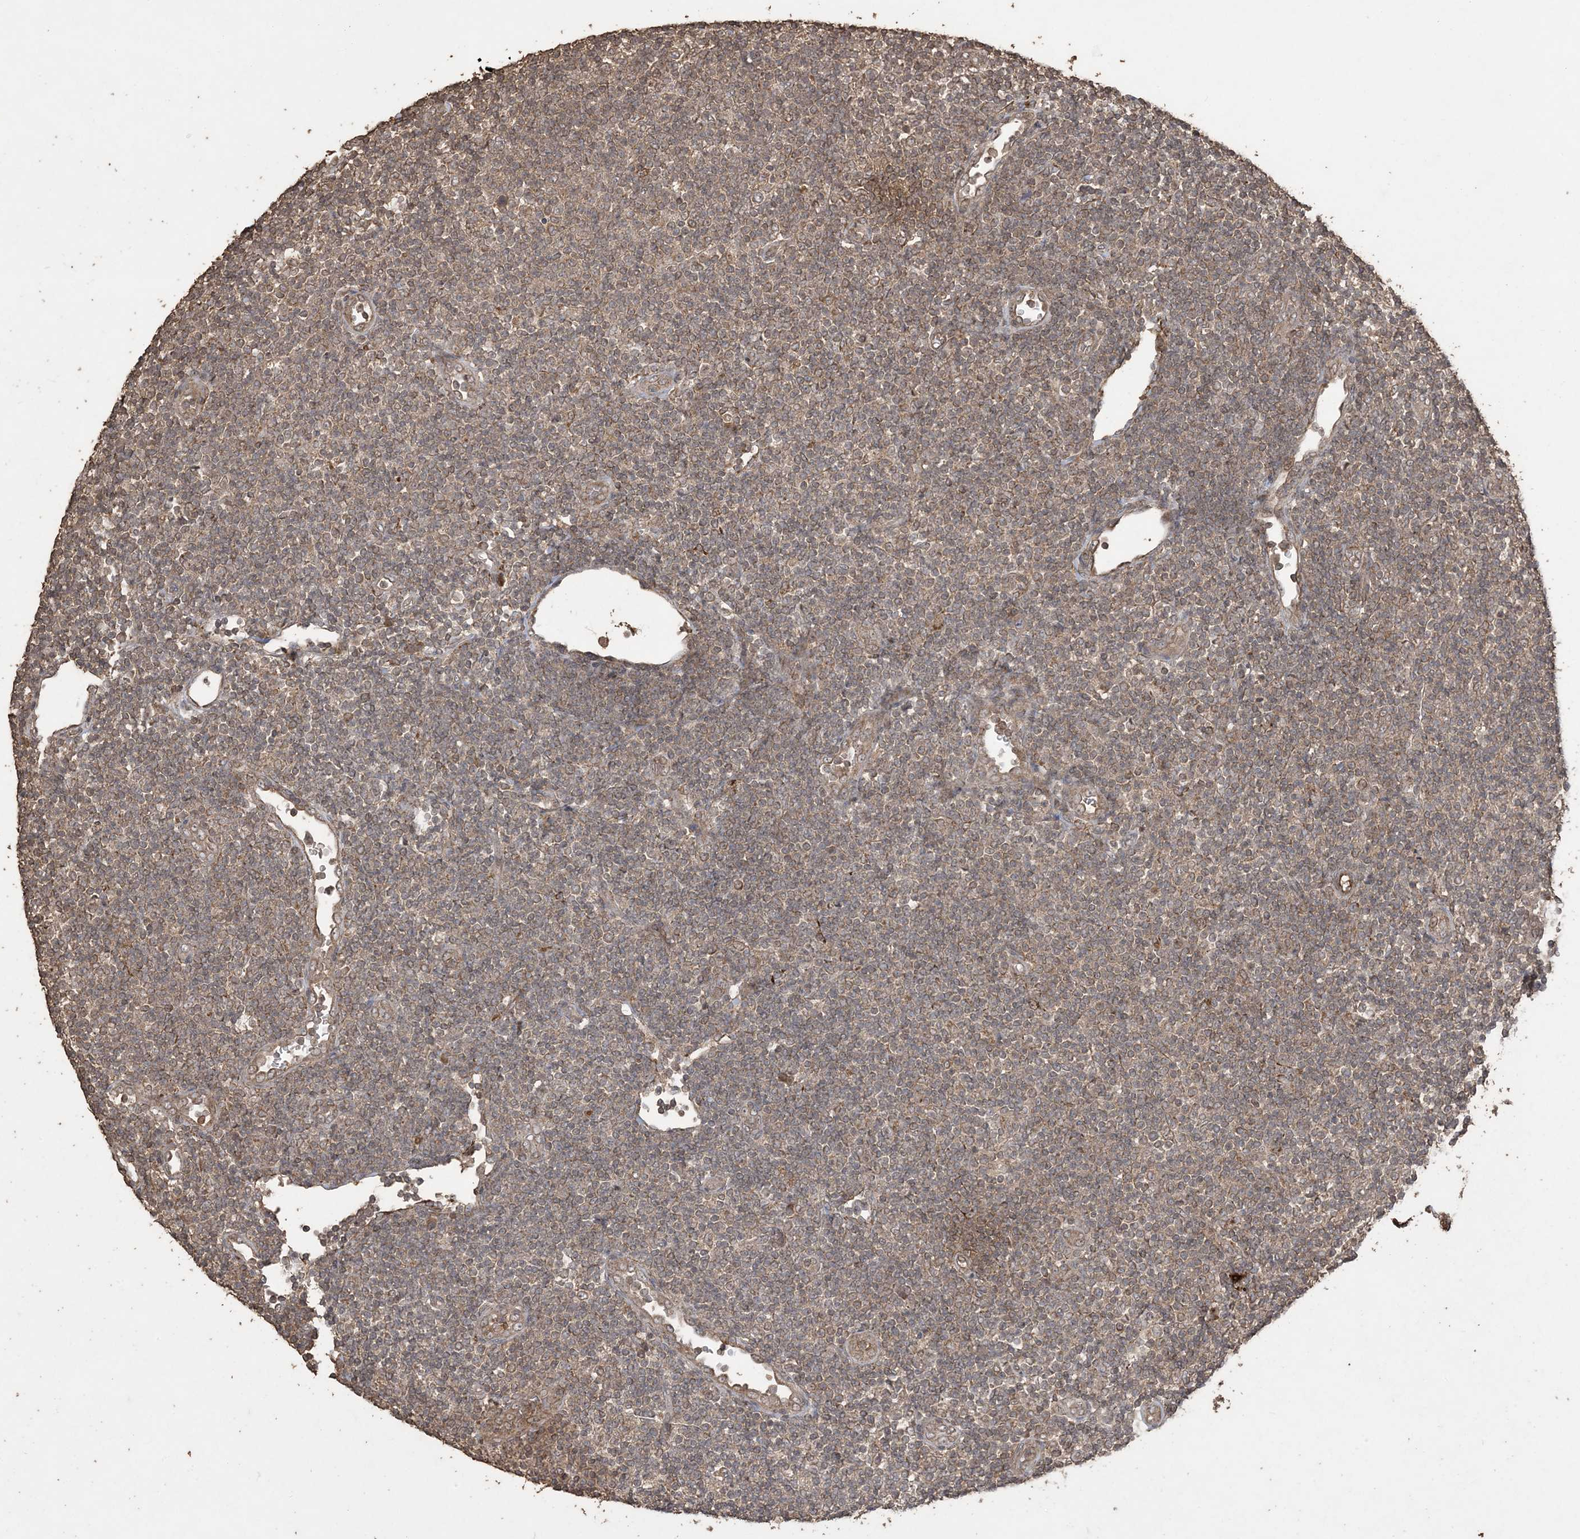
{"staining": {"intensity": "weak", "quantity": ">75%", "location": "cytoplasmic/membranous"}, "tissue": "lymphoma", "cell_type": "Tumor cells", "image_type": "cancer", "snomed": [{"axis": "morphology", "description": "Malignant lymphoma, non-Hodgkin's type, Low grade"}, {"axis": "topography", "description": "Lymph node"}], "caption": "Low-grade malignant lymphoma, non-Hodgkin's type stained with IHC displays weak cytoplasmic/membranous positivity in about >75% of tumor cells.", "gene": "EFCAB8", "patient": {"sex": "male", "age": 83}}